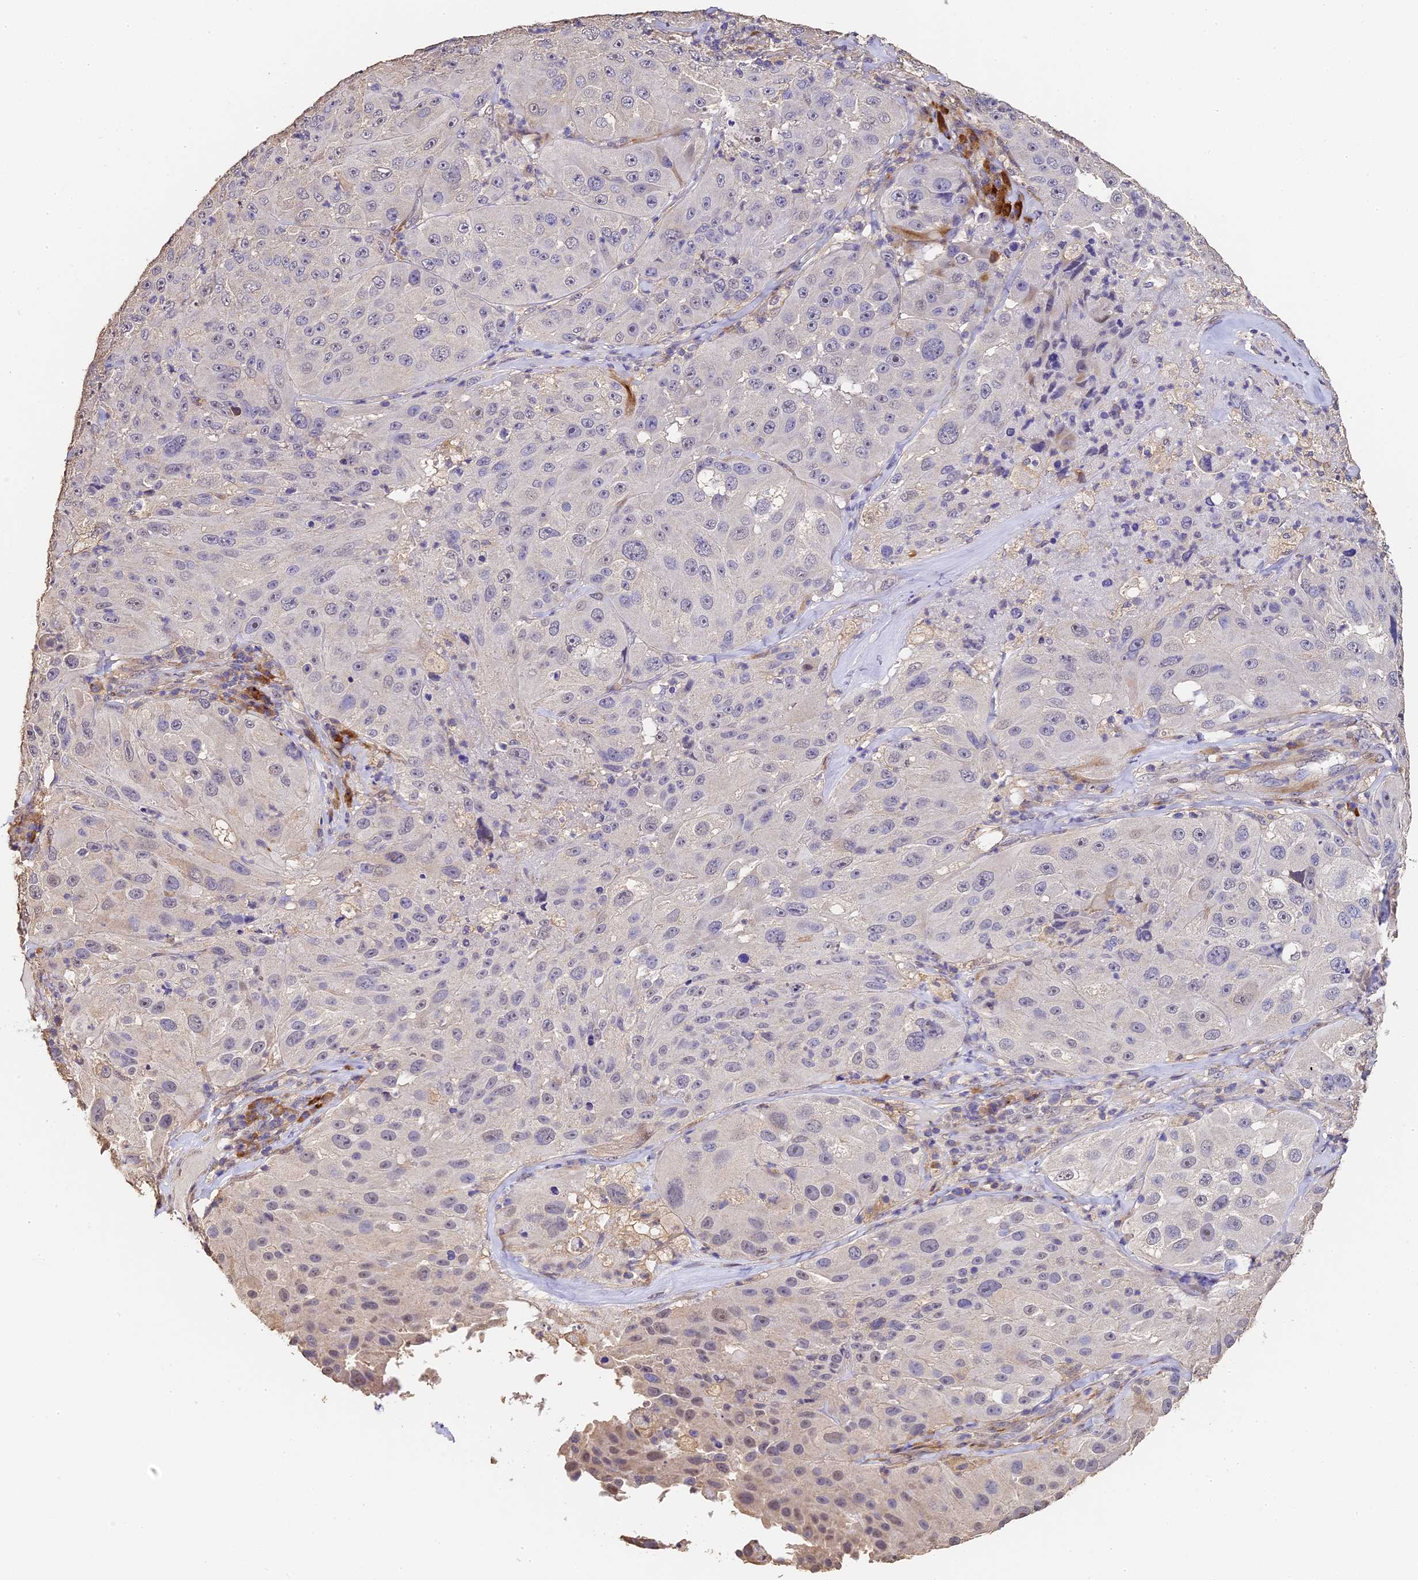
{"staining": {"intensity": "negative", "quantity": "none", "location": "none"}, "tissue": "melanoma", "cell_type": "Tumor cells", "image_type": "cancer", "snomed": [{"axis": "morphology", "description": "Malignant melanoma, Metastatic site"}, {"axis": "topography", "description": "Lymph node"}], "caption": "Immunohistochemistry (IHC) histopathology image of human malignant melanoma (metastatic site) stained for a protein (brown), which reveals no staining in tumor cells. The staining is performed using DAB brown chromogen with nuclei counter-stained in using hematoxylin.", "gene": "SLC11A1", "patient": {"sex": "male", "age": 62}}